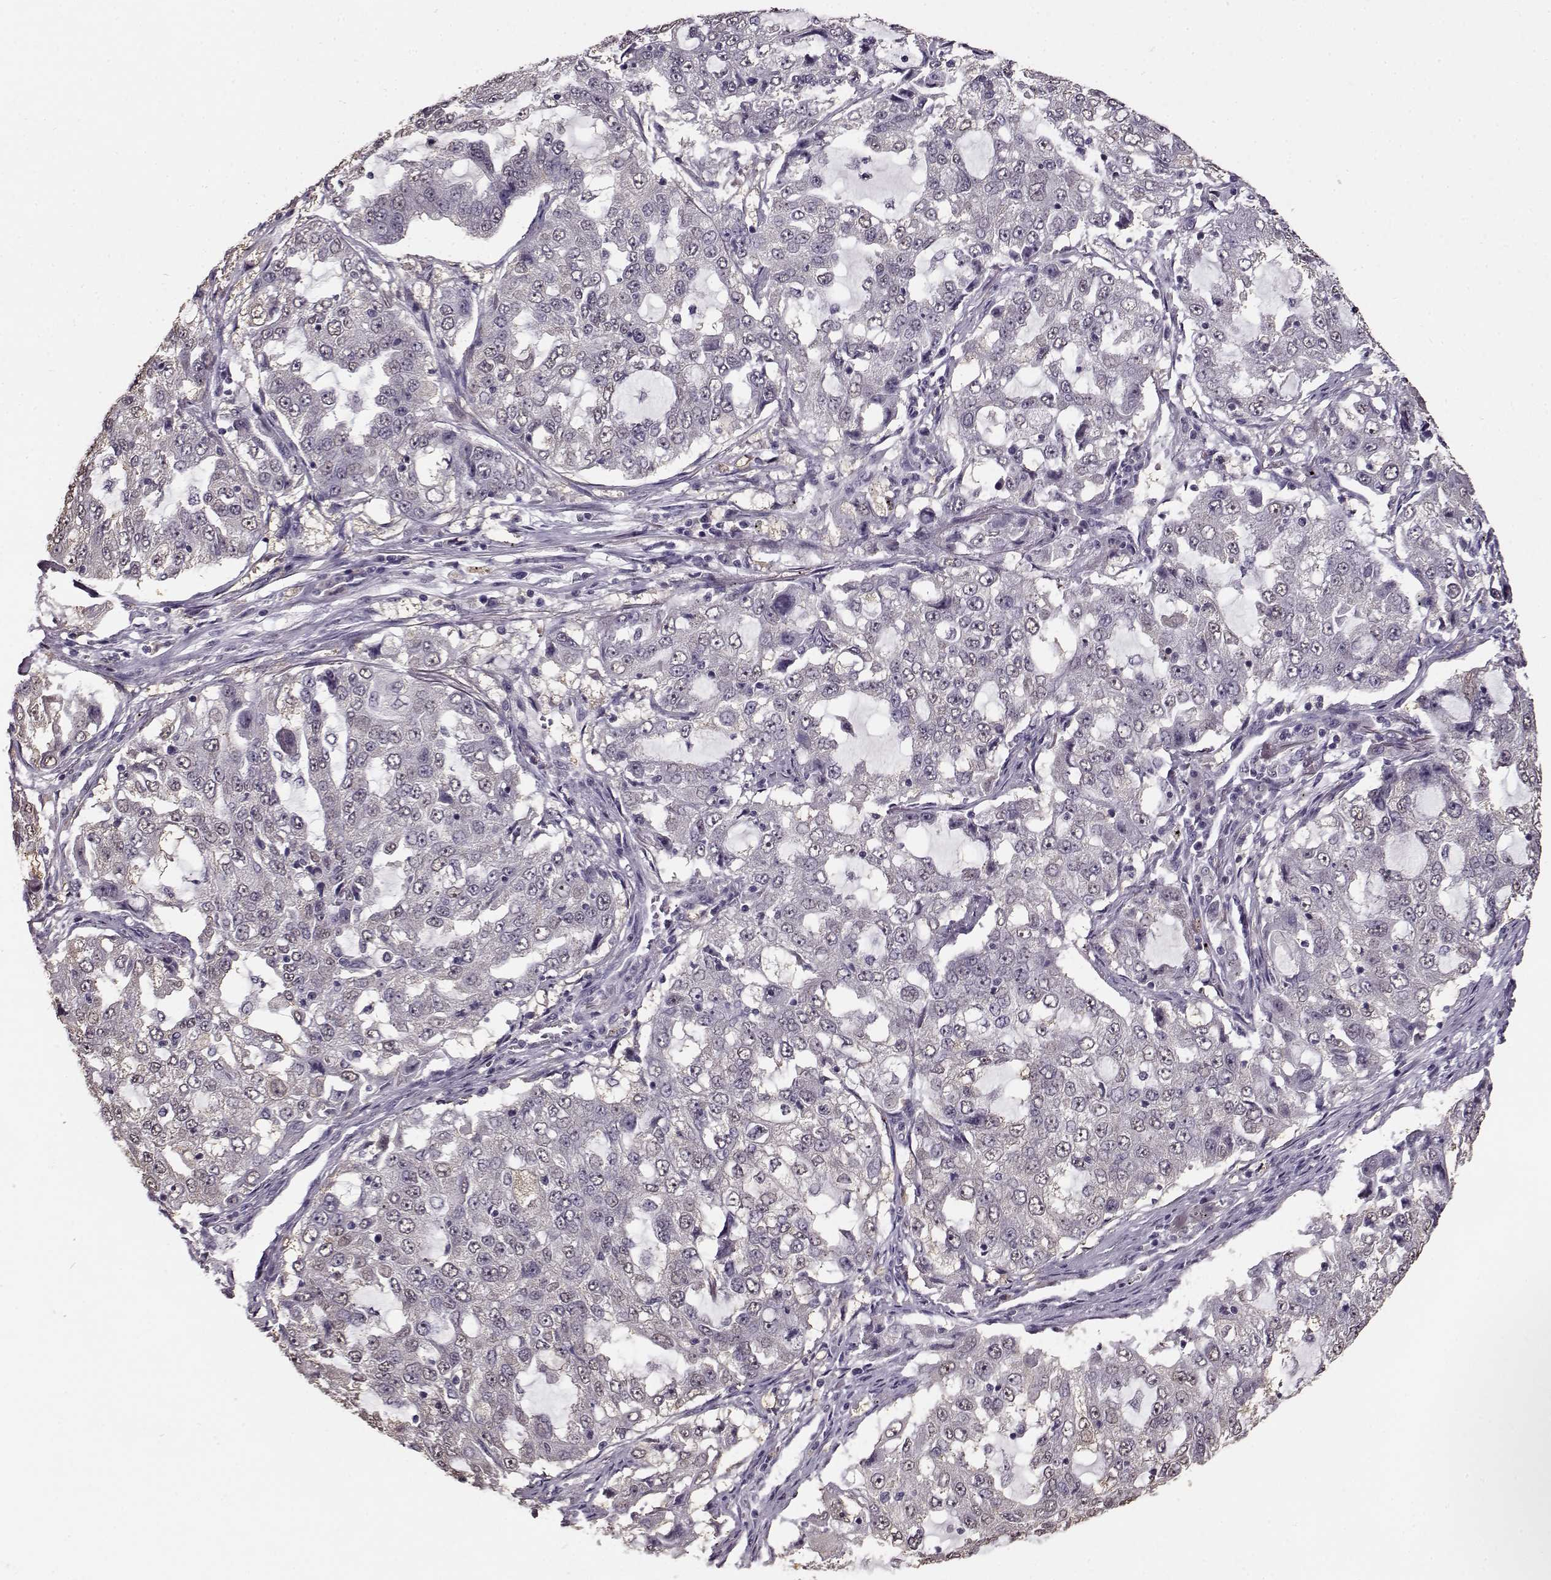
{"staining": {"intensity": "weak", "quantity": "<25%", "location": "nuclear"}, "tissue": "lung cancer", "cell_type": "Tumor cells", "image_type": "cancer", "snomed": [{"axis": "morphology", "description": "Adenocarcinoma, NOS"}, {"axis": "topography", "description": "Lung"}], "caption": "Lung adenocarcinoma was stained to show a protein in brown. There is no significant expression in tumor cells.", "gene": "RP1L1", "patient": {"sex": "female", "age": 61}}